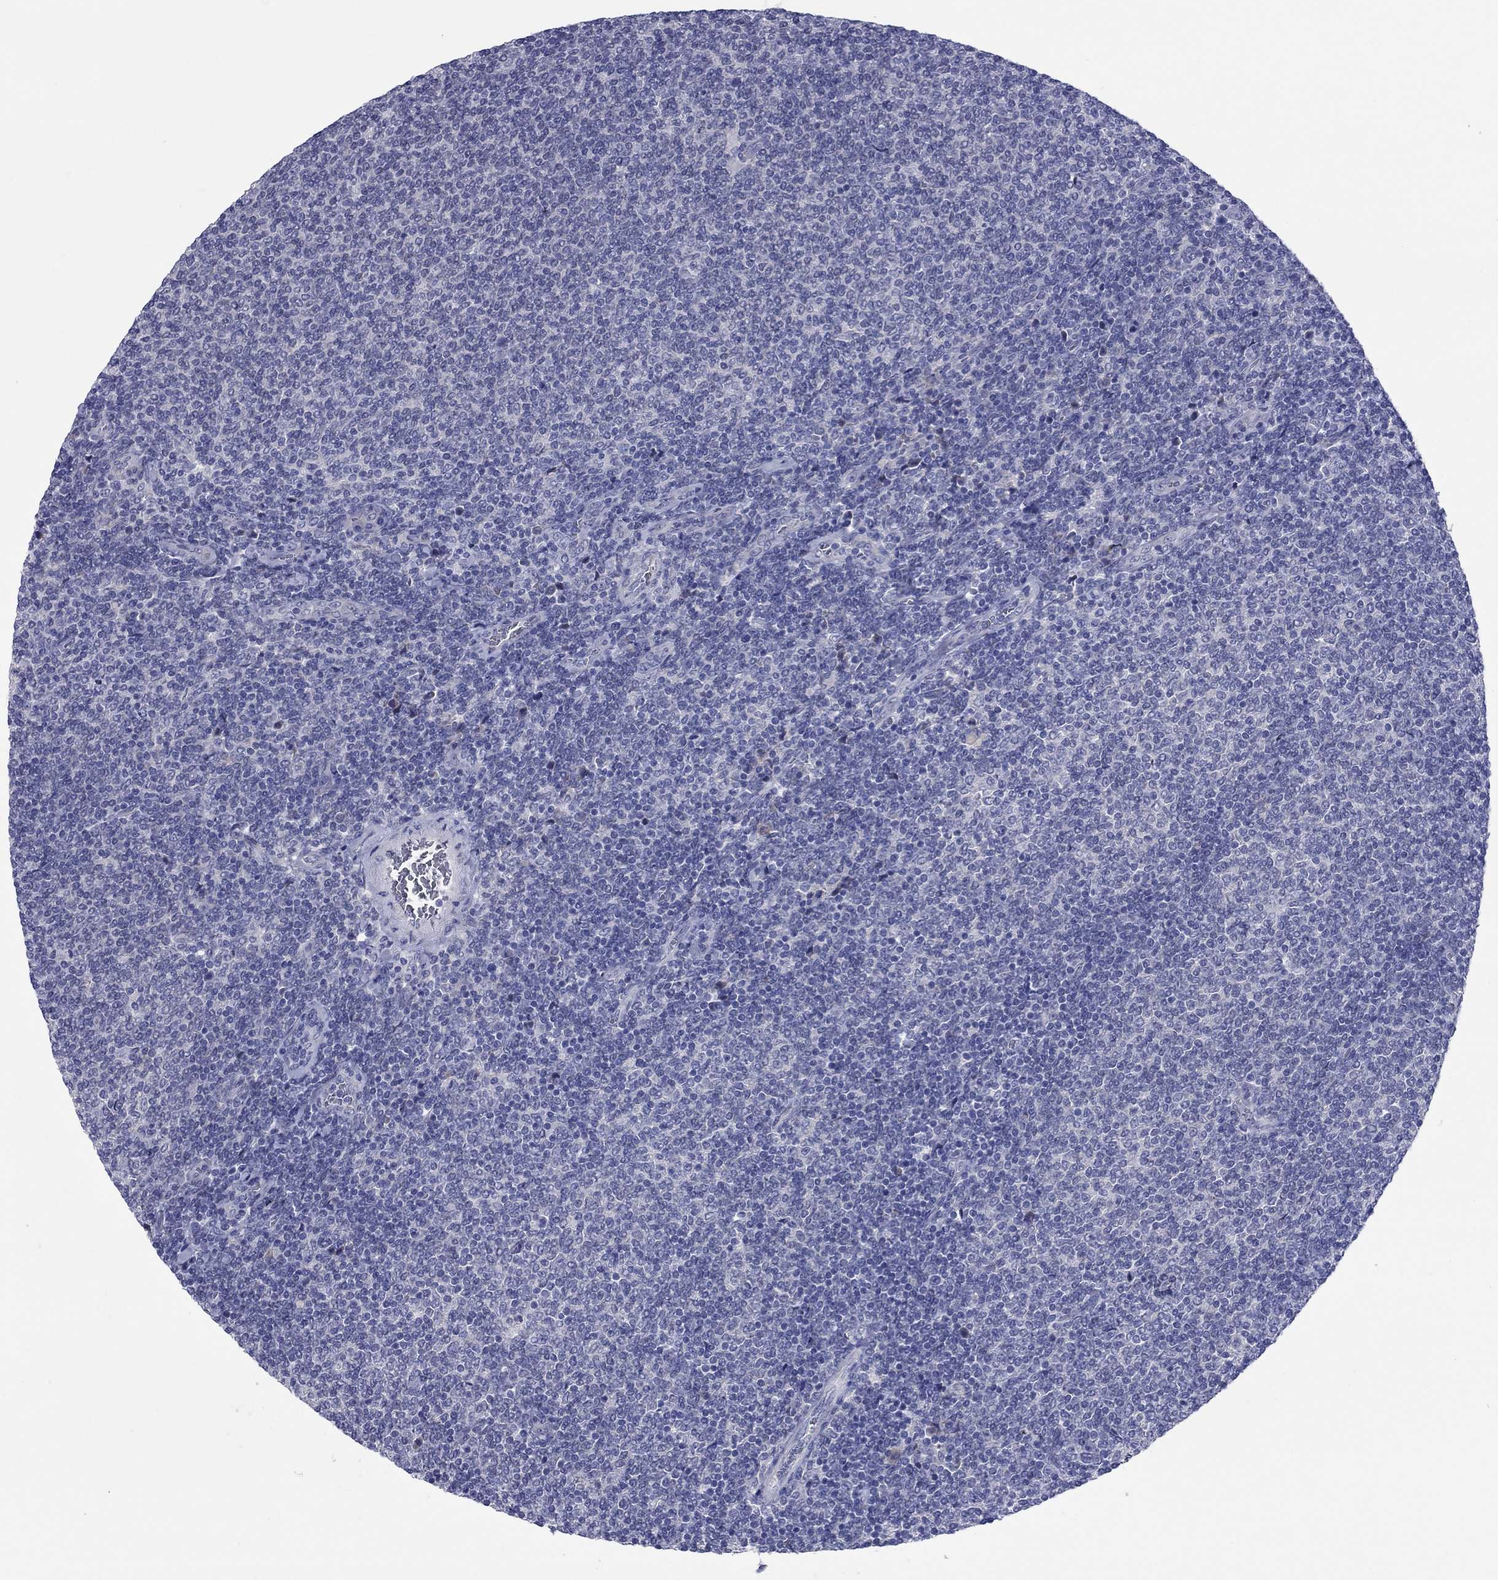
{"staining": {"intensity": "negative", "quantity": "none", "location": "none"}, "tissue": "lymphoma", "cell_type": "Tumor cells", "image_type": "cancer", "snomed": [{"axis": "morphology", "description": "Malignant lymphoma, non-Hodgkin's type, Low grade"}, {"axis": "topography", "description": "Lymph node"}], "caption": "Immunohistochemistry (IHC) histopathology image of neoplastic tissue: human lymphoma stained with DAB reveals no significant protein positivity in tumor cells.", "gene": "UNC119B", "patient": {"sex": "male", "age": 52}}